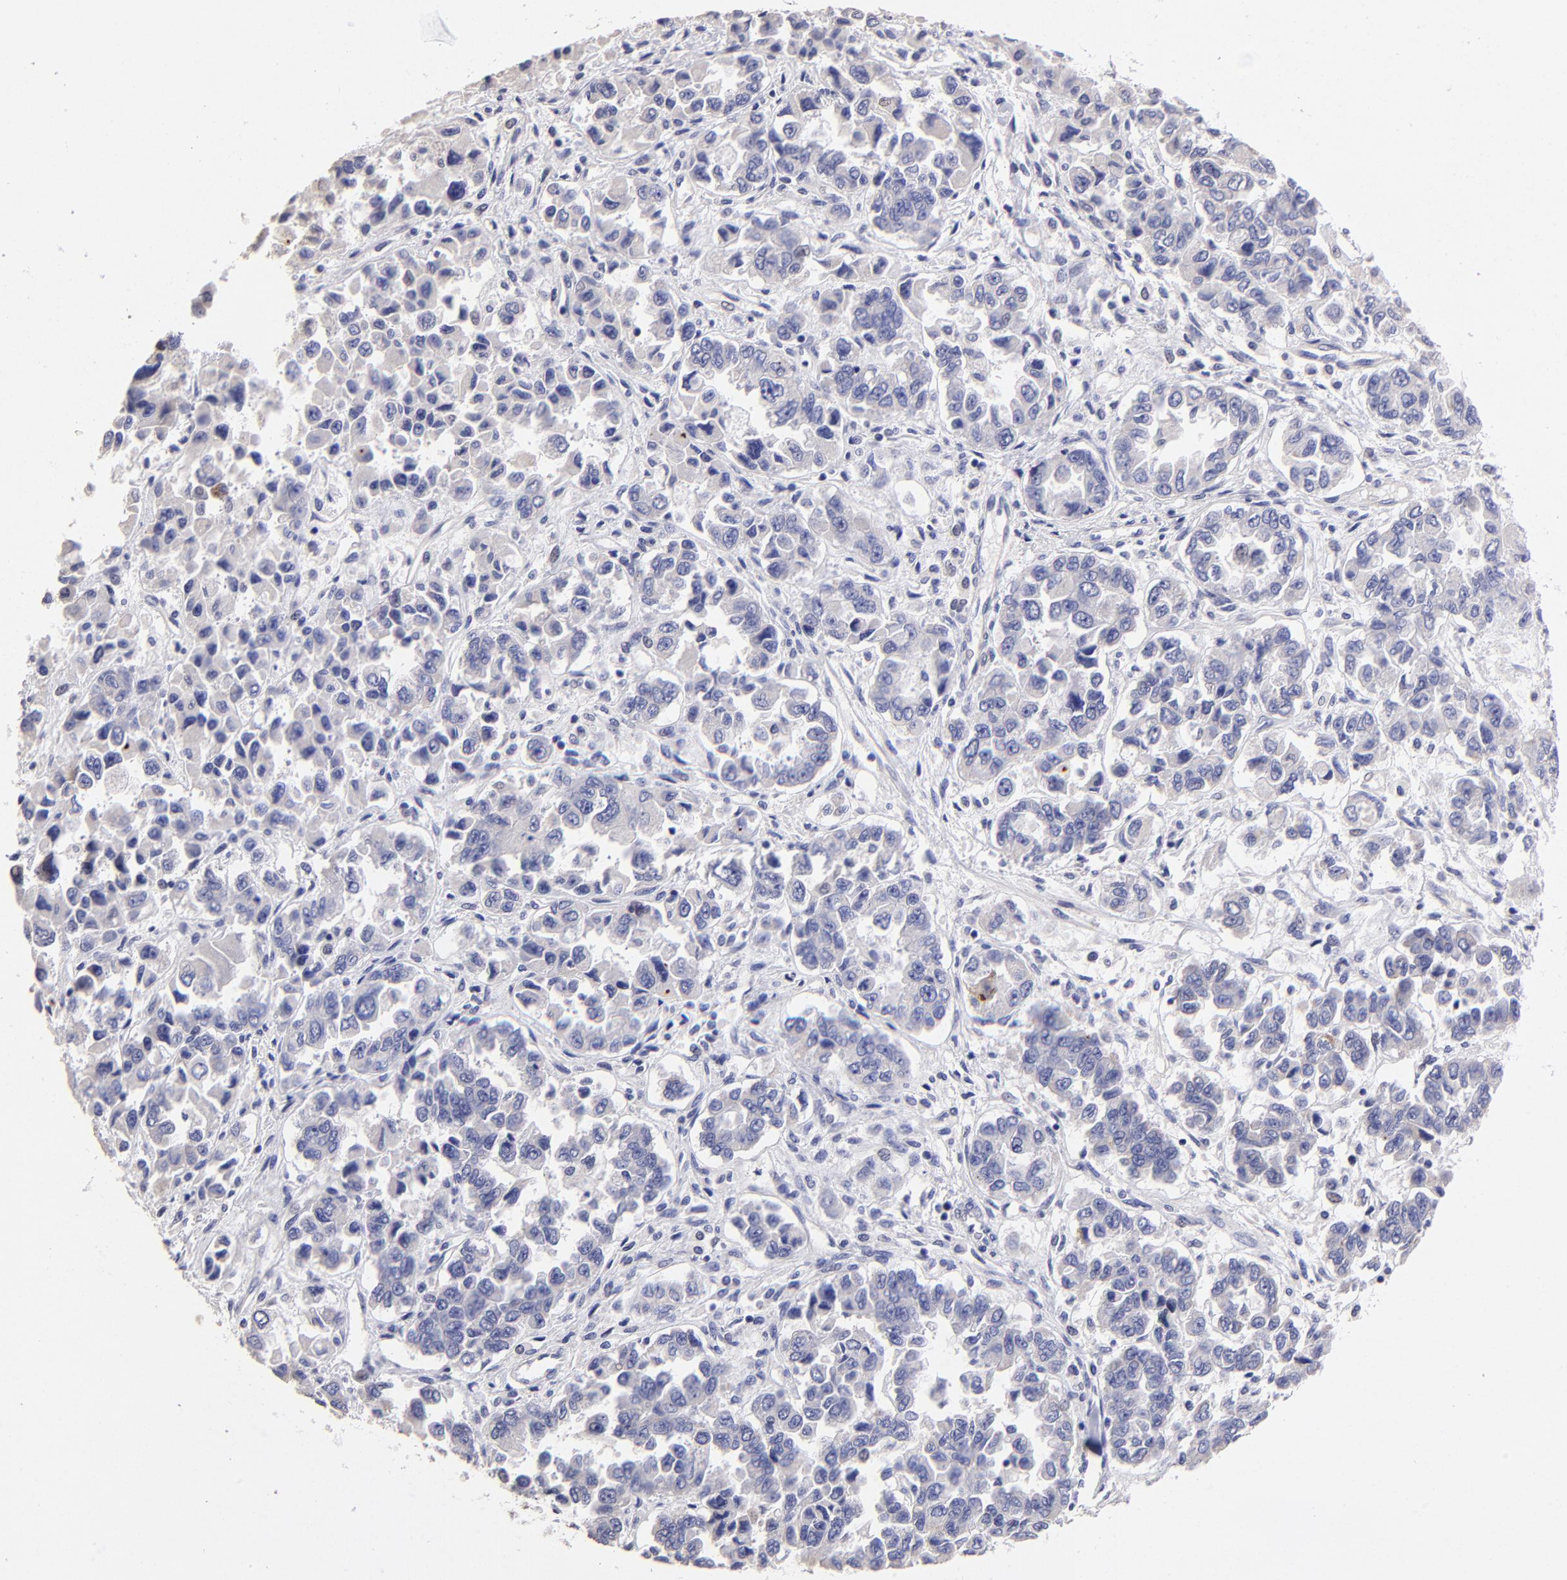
{"staining": {"intensity": "weak", "quantity": ">75%", "location": "cytoplasmic/membranous"}, "tissue": "ovarian cancer", "cell_type": "Tumor cells", "image_type": "cancer", "snomed": [{"axis": "morphology", "description": "Cystadenocarcinoma, serous, NOS"}, {"axis": "topography", "description": "Ovary"}], "caption": "A micrograph of human serous cystadenocarcinoma (ovarian) stained for a protein reveals weak cytoplasmic/membranous brown staining in tumor cells. (DAB (3,3'-diaminobenzidine) = brown stain, brightfield microscopy at high magnification).", "gene": "DNMT1", "patient": {"sex": "female", "age": 84}}